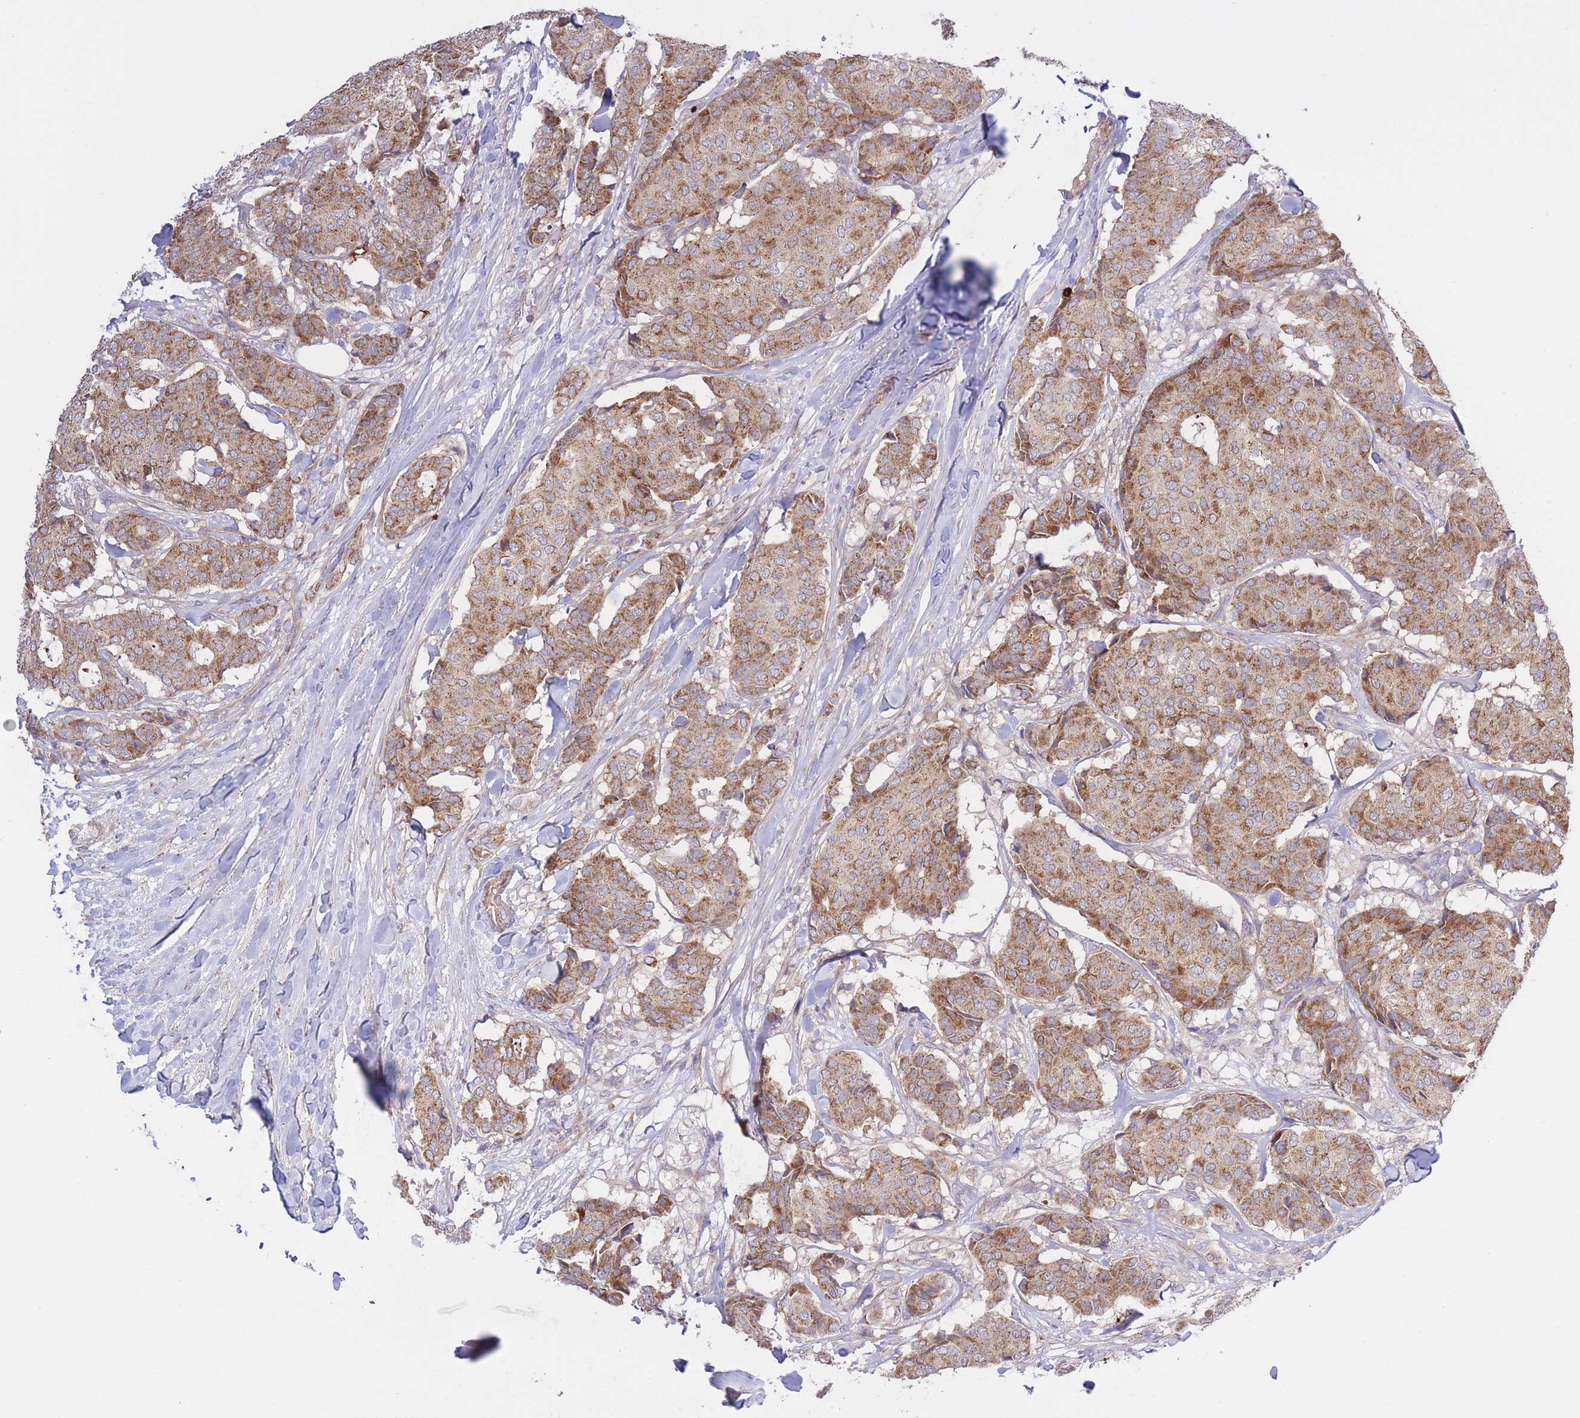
{"staining": {"intensity": "moderate", "quantity": ">75%", "location": "cytoplasmic/membranous"}, "tissue": "breast cancer", "cell_type": "Tumor cells", "image_type": "cancer", "snomed": [{"axis": "morphology", "description": "Duct carcinoma"}, {"axis": "topography", "description": "Breast"}], "caption": "This is an image of immunohistochemistry staining of breast cancer (intraductal carcinoma), which shows moderate staining in the cytoplasmic/membranous of tumor cells.", "gene": "ATP13A2", "patient": {"sex": "female", "age": 75}}